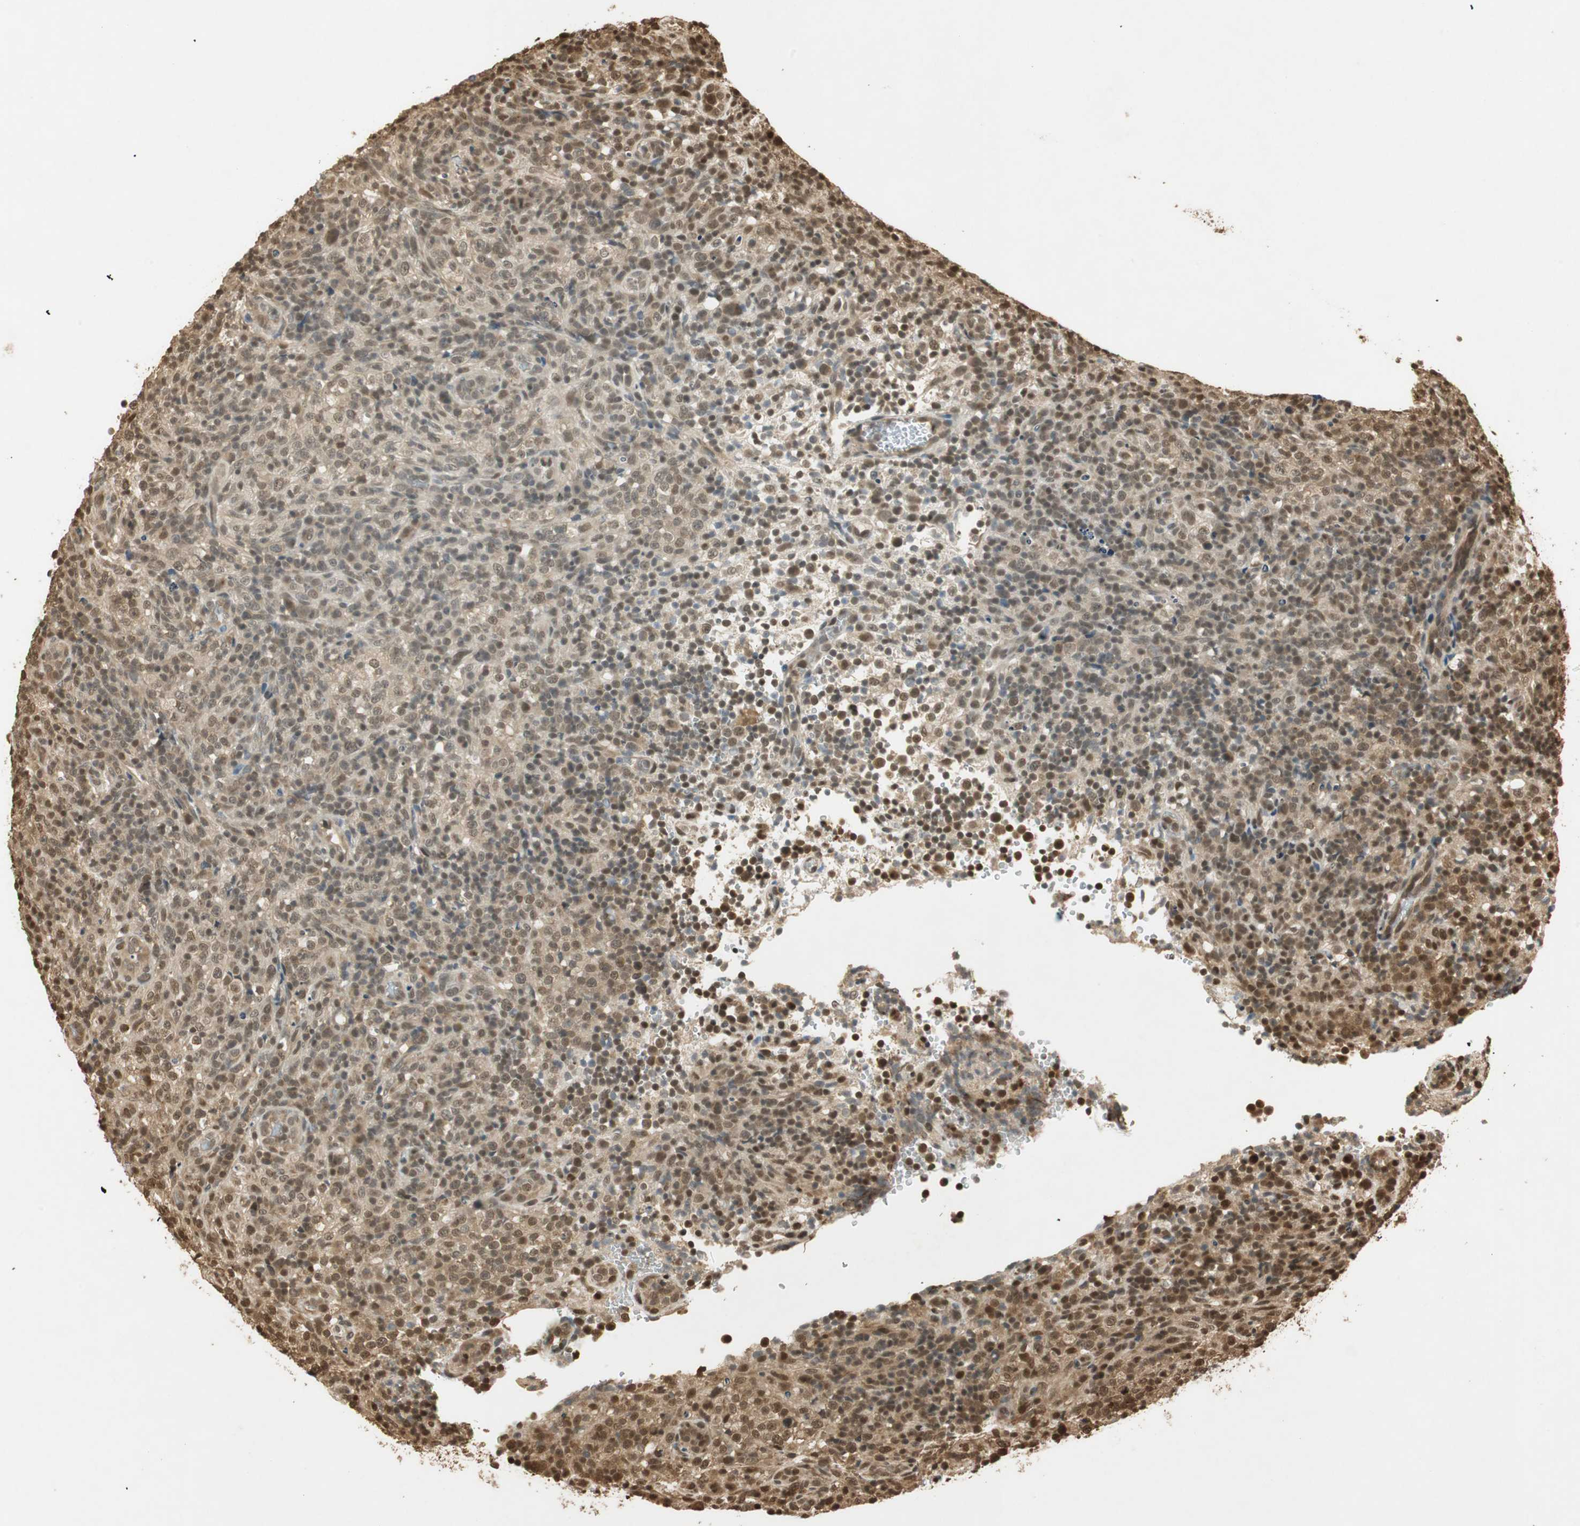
{"staining": {"intensity": "strong", "quantity": ">75%", "location": "cytoplasmic/membranous,nuclear"}, "tissue": "lymphoma", "cell_type": "Tumor cells", "image_type": "cancer", "snomed": [{"axis": "morphology", "description": "Malignant lymphoma, non-Hodgkin's type, High grade"}, {"axis": "topography", "description": "Lymph node"}], "caption": "An image of human malignant lymphoma, non-Hodgkin's type (high-grade) stained for a protein displays strong cytoplasmic/membranous and nuclear brown staining in tumor cells. (DAB (3,3'-diaminobenzidine) IHC, brown staining for protein, blue staining for nuclei).", "gene": "RPA3", "patient": {"sex": "female", "age": 76}}